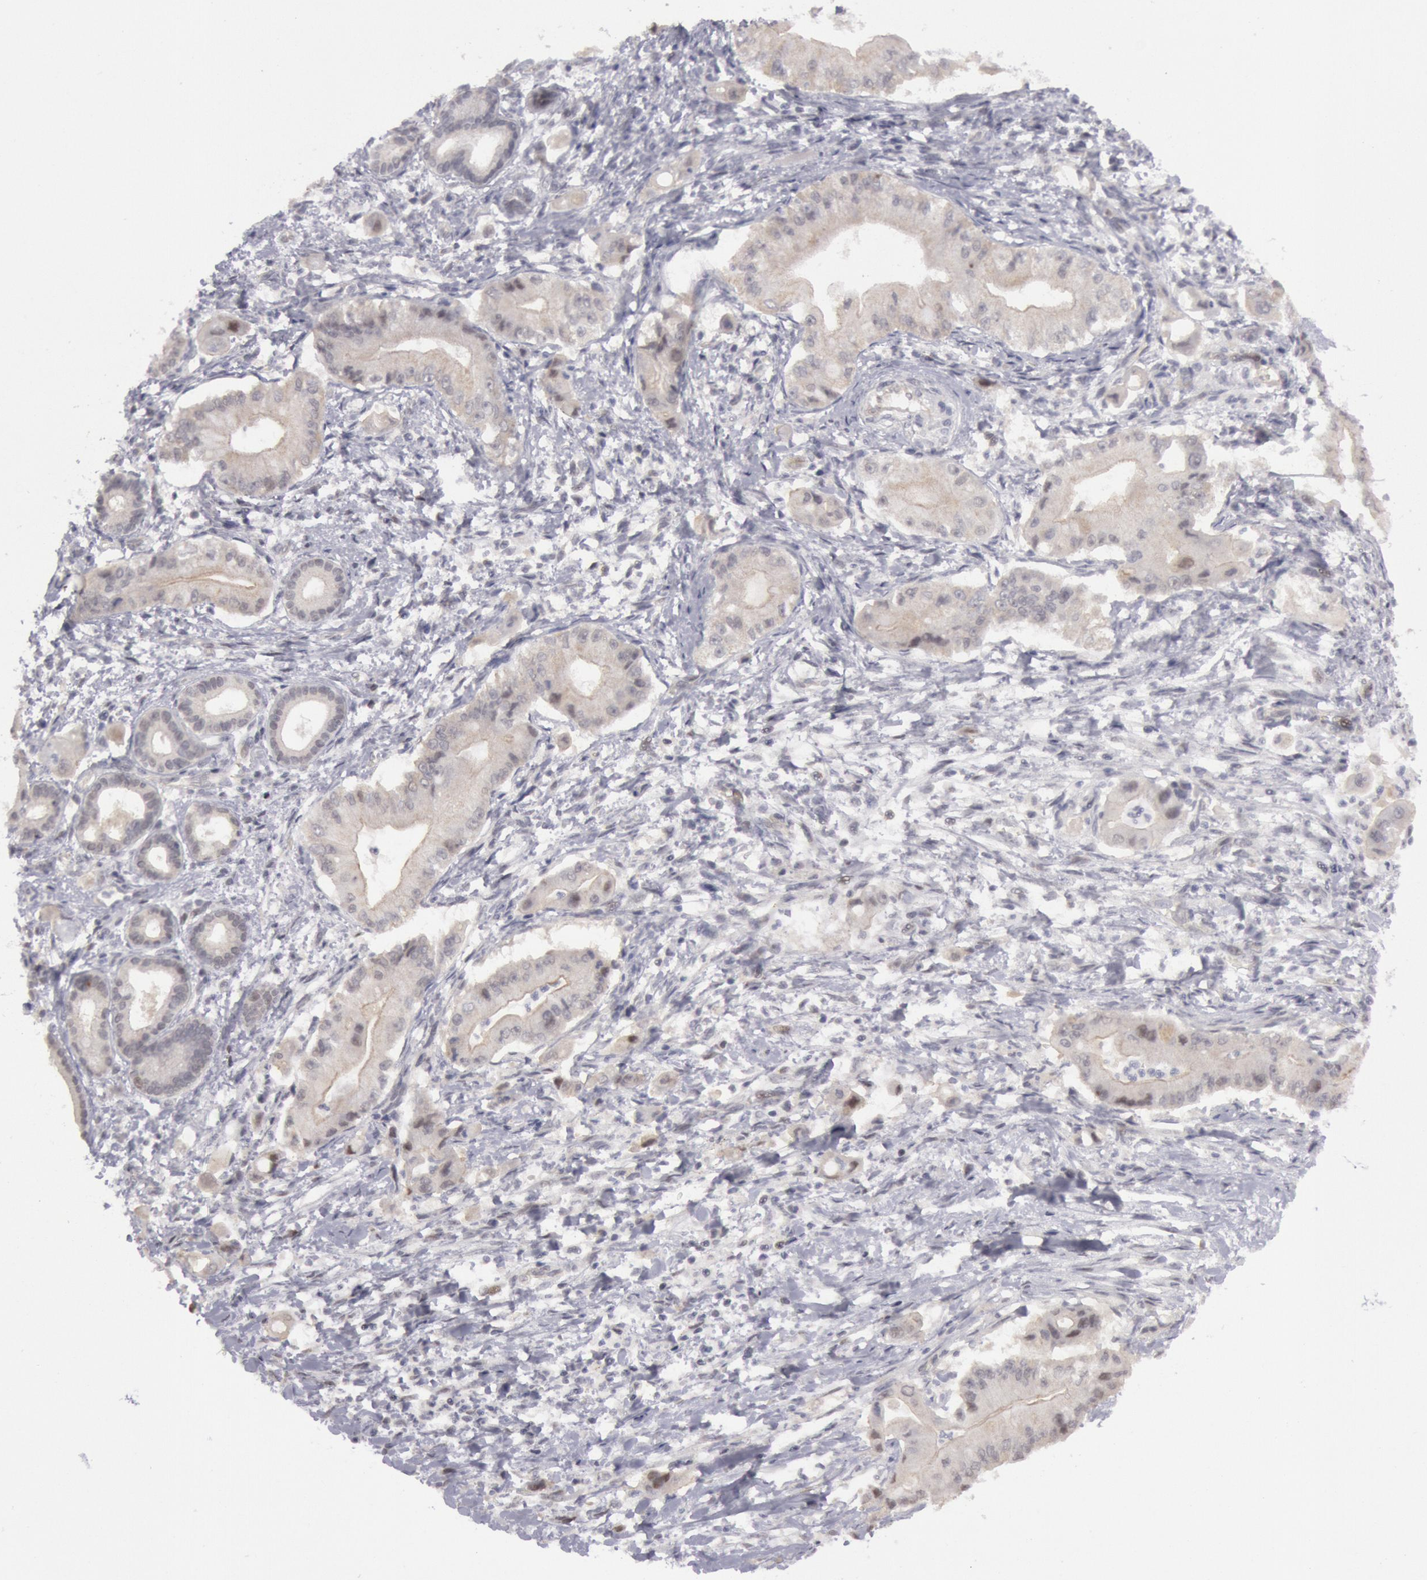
{"staining": {"intensity": "weak", "quantity": "25%-75%", "location": "cytoplasmic/membranous"}, "tissue": "pancreatic cancer", "cell_type": "Tumor cells", "image_type": "cancer", "snomed": [{"axis": "morphology", "description": "Adenocarcinoma, NOS"}, {"axis": "topography", "description": "Pancreas"}], "caption": "Tumor cells exhibit weak cytoplasmic/membranous staining in about 25%-75% of cells in pancreatic cancer.", "gene": "JOSD1", "patient": {"sex": "male", "age": 62}}